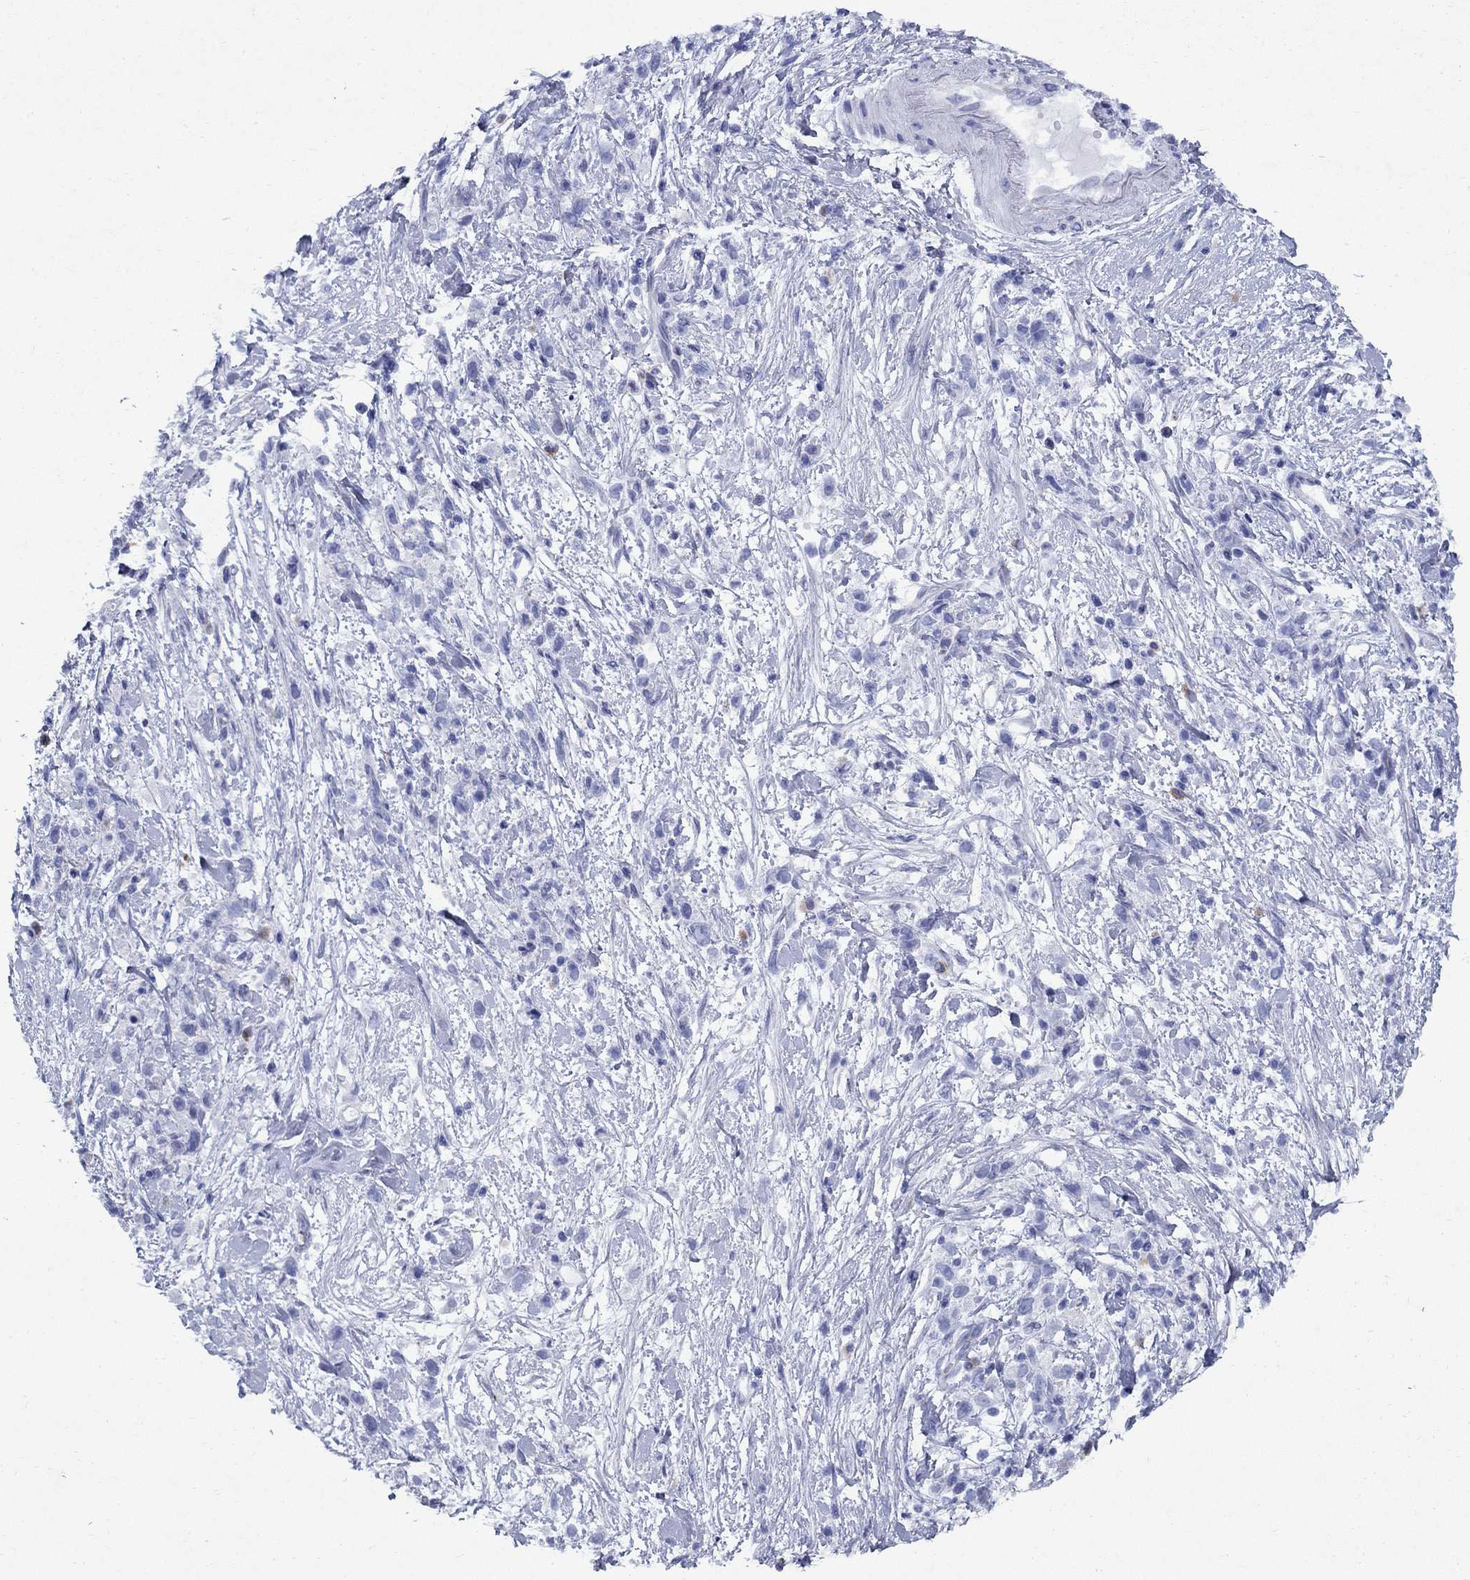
{"staining": {"intensity": "negative", "quantity": "none", "location": "none"}, "tissue": "stomach cancer", "cell_type": "Tumor cells", "image_type": "cancer", "snomed": [{"axis": "morphology", "description": "Adenocarcinoma, NOS"}, {"axis": "topography", "description": "Stomach"}], "caption": "Tumor cells are negative for protein expression in human adenocarcinoma (stomach).", "gene": "STAB2", "patient": {"sex": "female", "age": 59}}